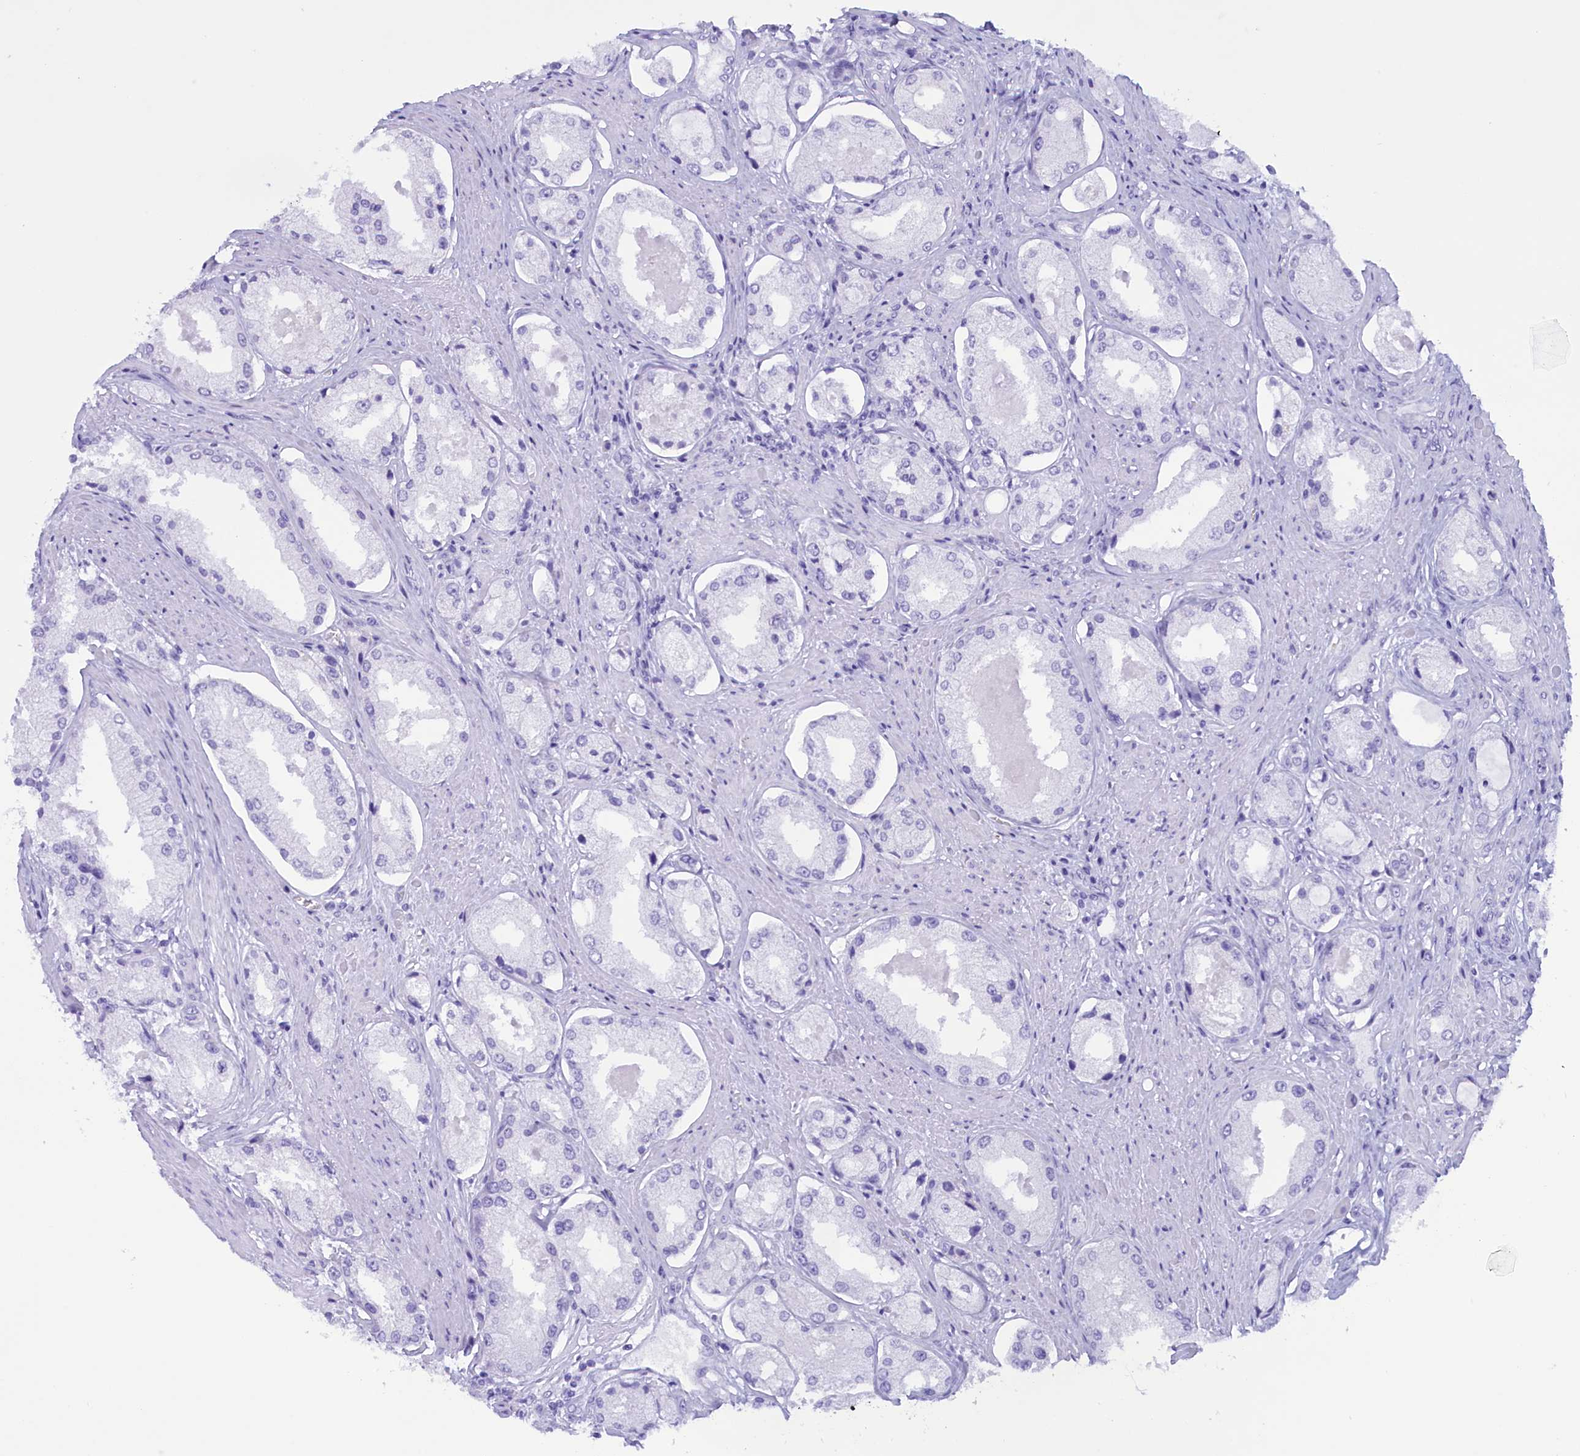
{"staining": {"intensity": "negative", "quantity": "none", "location": "none"}, "tissue": "prostate cancer", "cell_type": "Tumor cells", "image_type": "cancer", "snomed": [{"axis": "morphology", "description": "Adenocarcinoma, Low grade"}, {"axis": "topography", "description": "Prostate"}], "caption": "The immunohistochemistry image has no significant staining in tumor cells of prostate cancer tissue. The staining is performed using DAB brown chromogen with nuclei counter-stained in using hematoxylin.", "gene": "BRI3", "patient": {"sex": "male", "age": 68}}